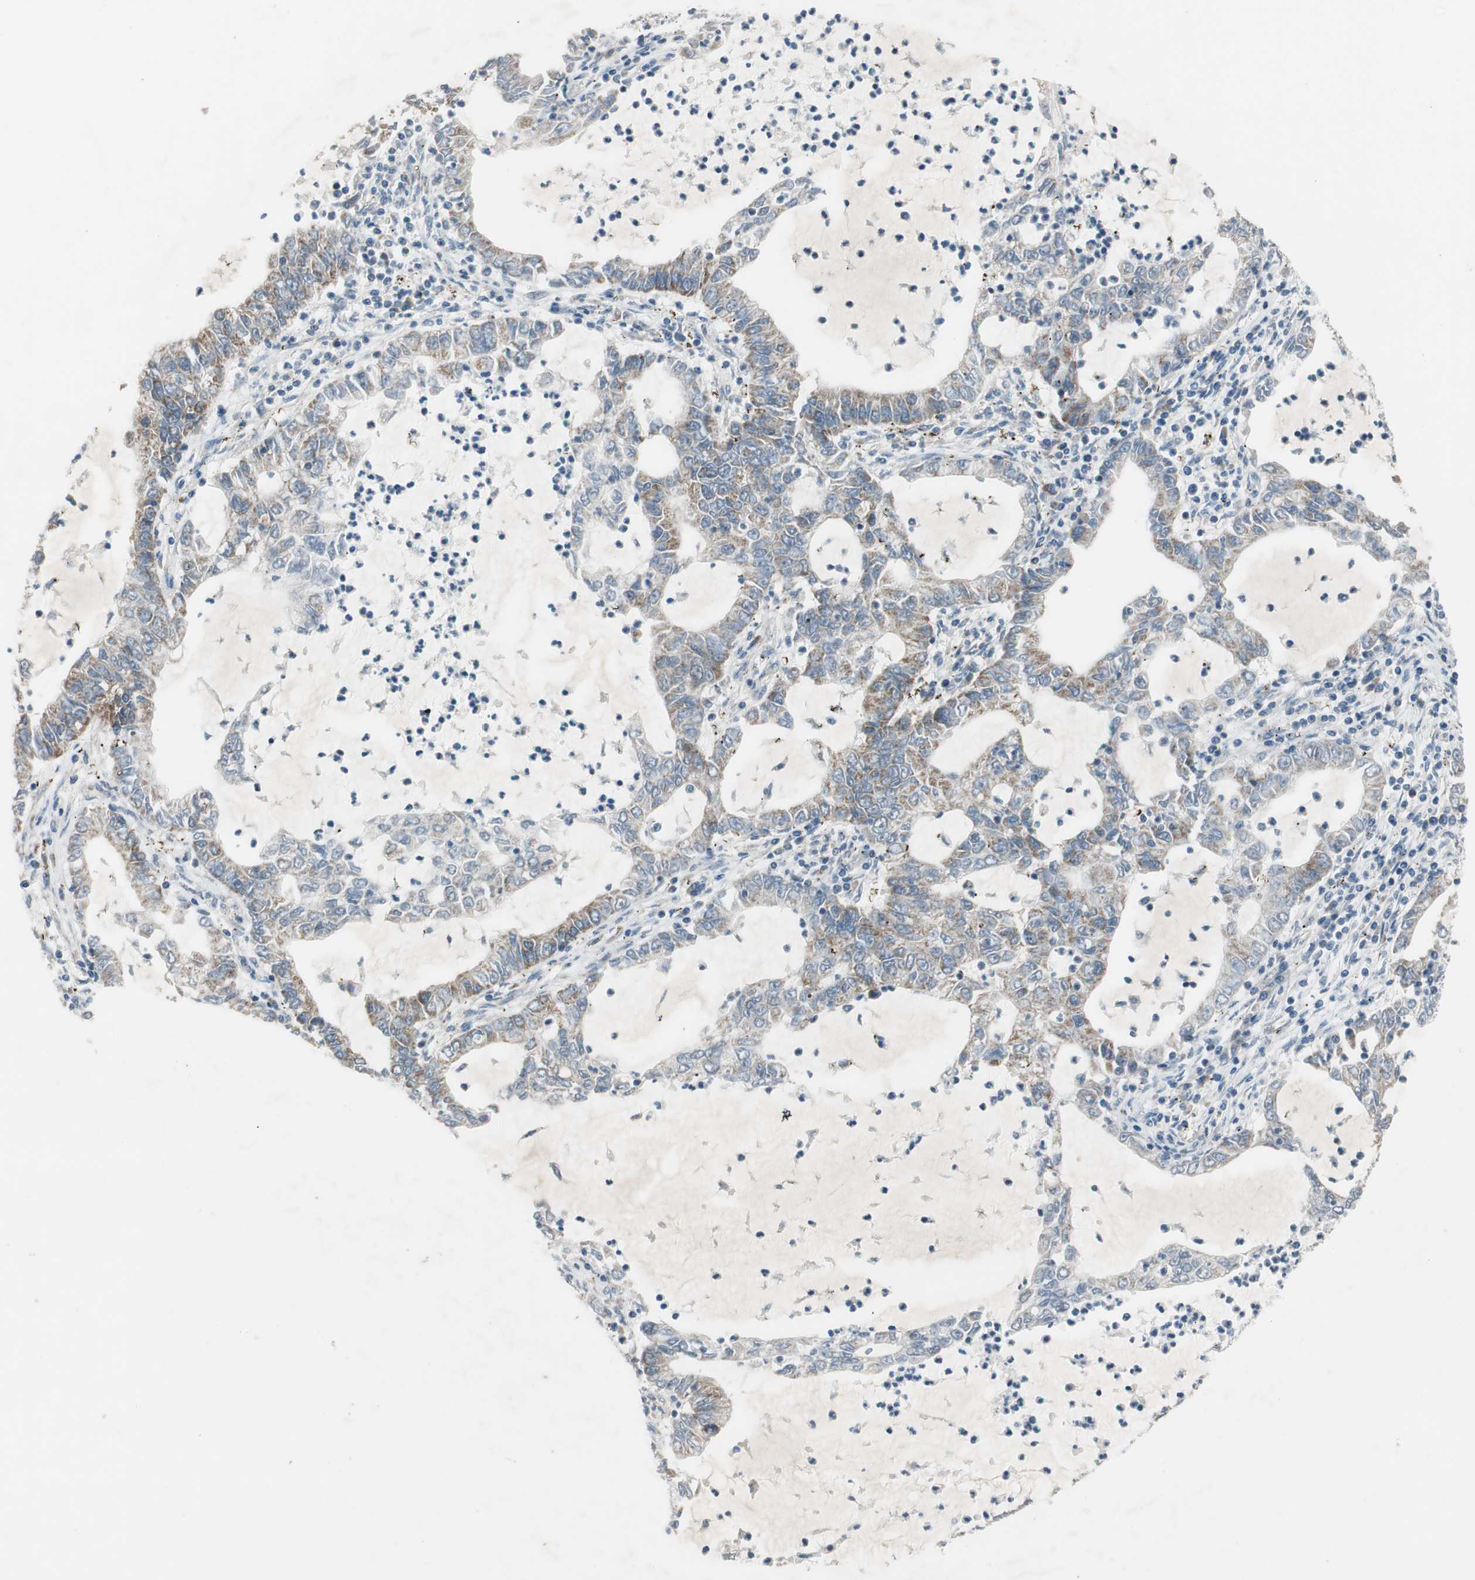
{"staining": {"intensity": "moderate", "quantity": "<25%", "location": "cytoplasmic/membranous"}, "tissue": "lung cancer", "cell_type": "Tumor cells", "image_type": "cancer", "snomed": [{"axis": "morphology", "description": "Adenocarcinoma, NOS"}, {"axis": "topography", "description": "Lung"}], "caption": "Brown immunohistochemical staining in human lung cancer (adenocarcinoma) displays moderate cytoplasmic/membranous expression in about <25% of tumor cells.", "gene": "GYPC", "patient": {"sex": "female", "age": 51}}